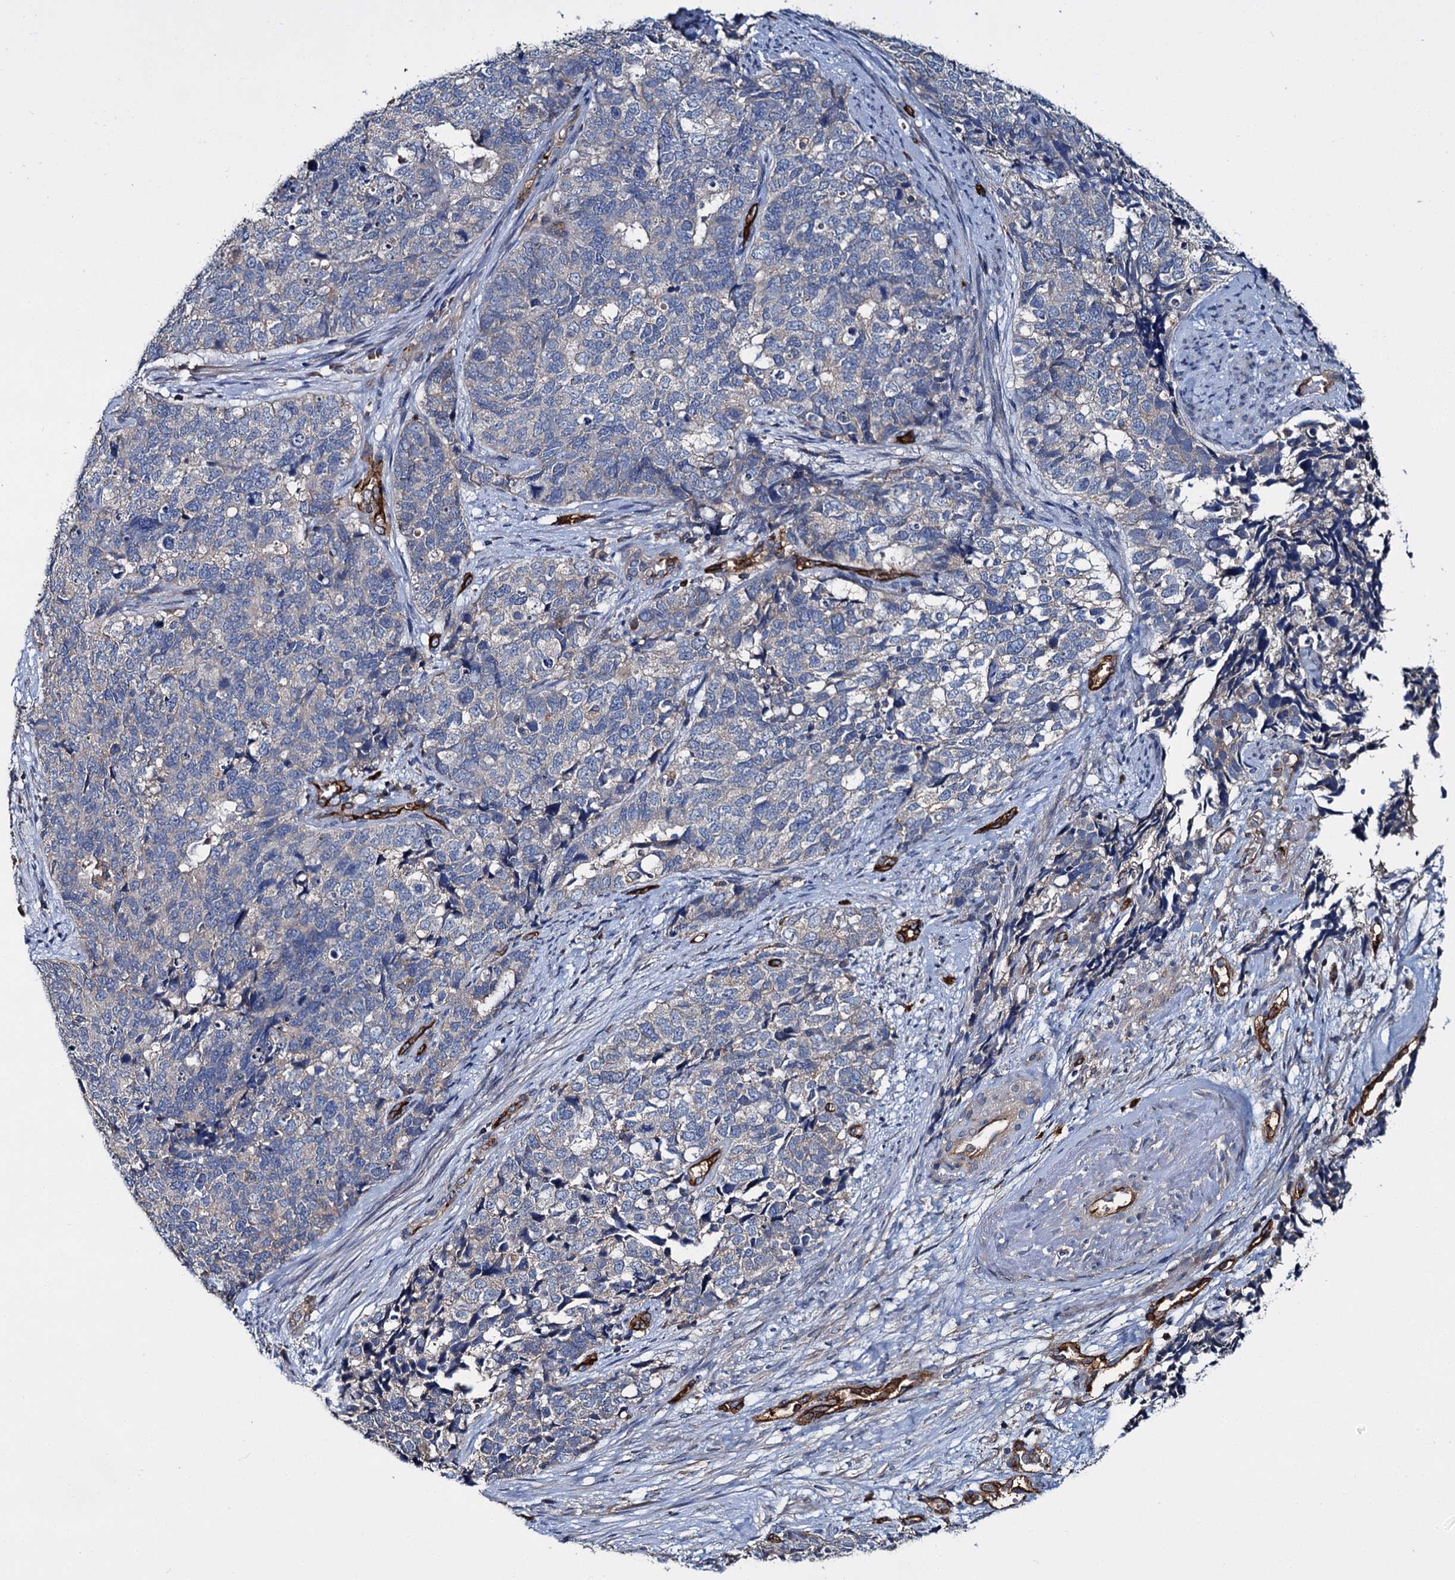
{"staining": {"intensity": "negative", "quantity": "none", "location": "none"}, "tissue": "cervical cancer", "cell_type": "Tumor cells", "image_type": "cancer", "snomed": [{"axis": "morphology", "description": "Squamous cell carcinoma, NOS"}, {"axis": "topography", "description": "Cervix"}], "caption": "Immunohistochemistry (IHC) micrograph of cervical cancer stained for a protein (brown), which shows no staining in tumor cells.", "gene": "CACNA1C", "patient": {"sex": "female", "age": 63}}